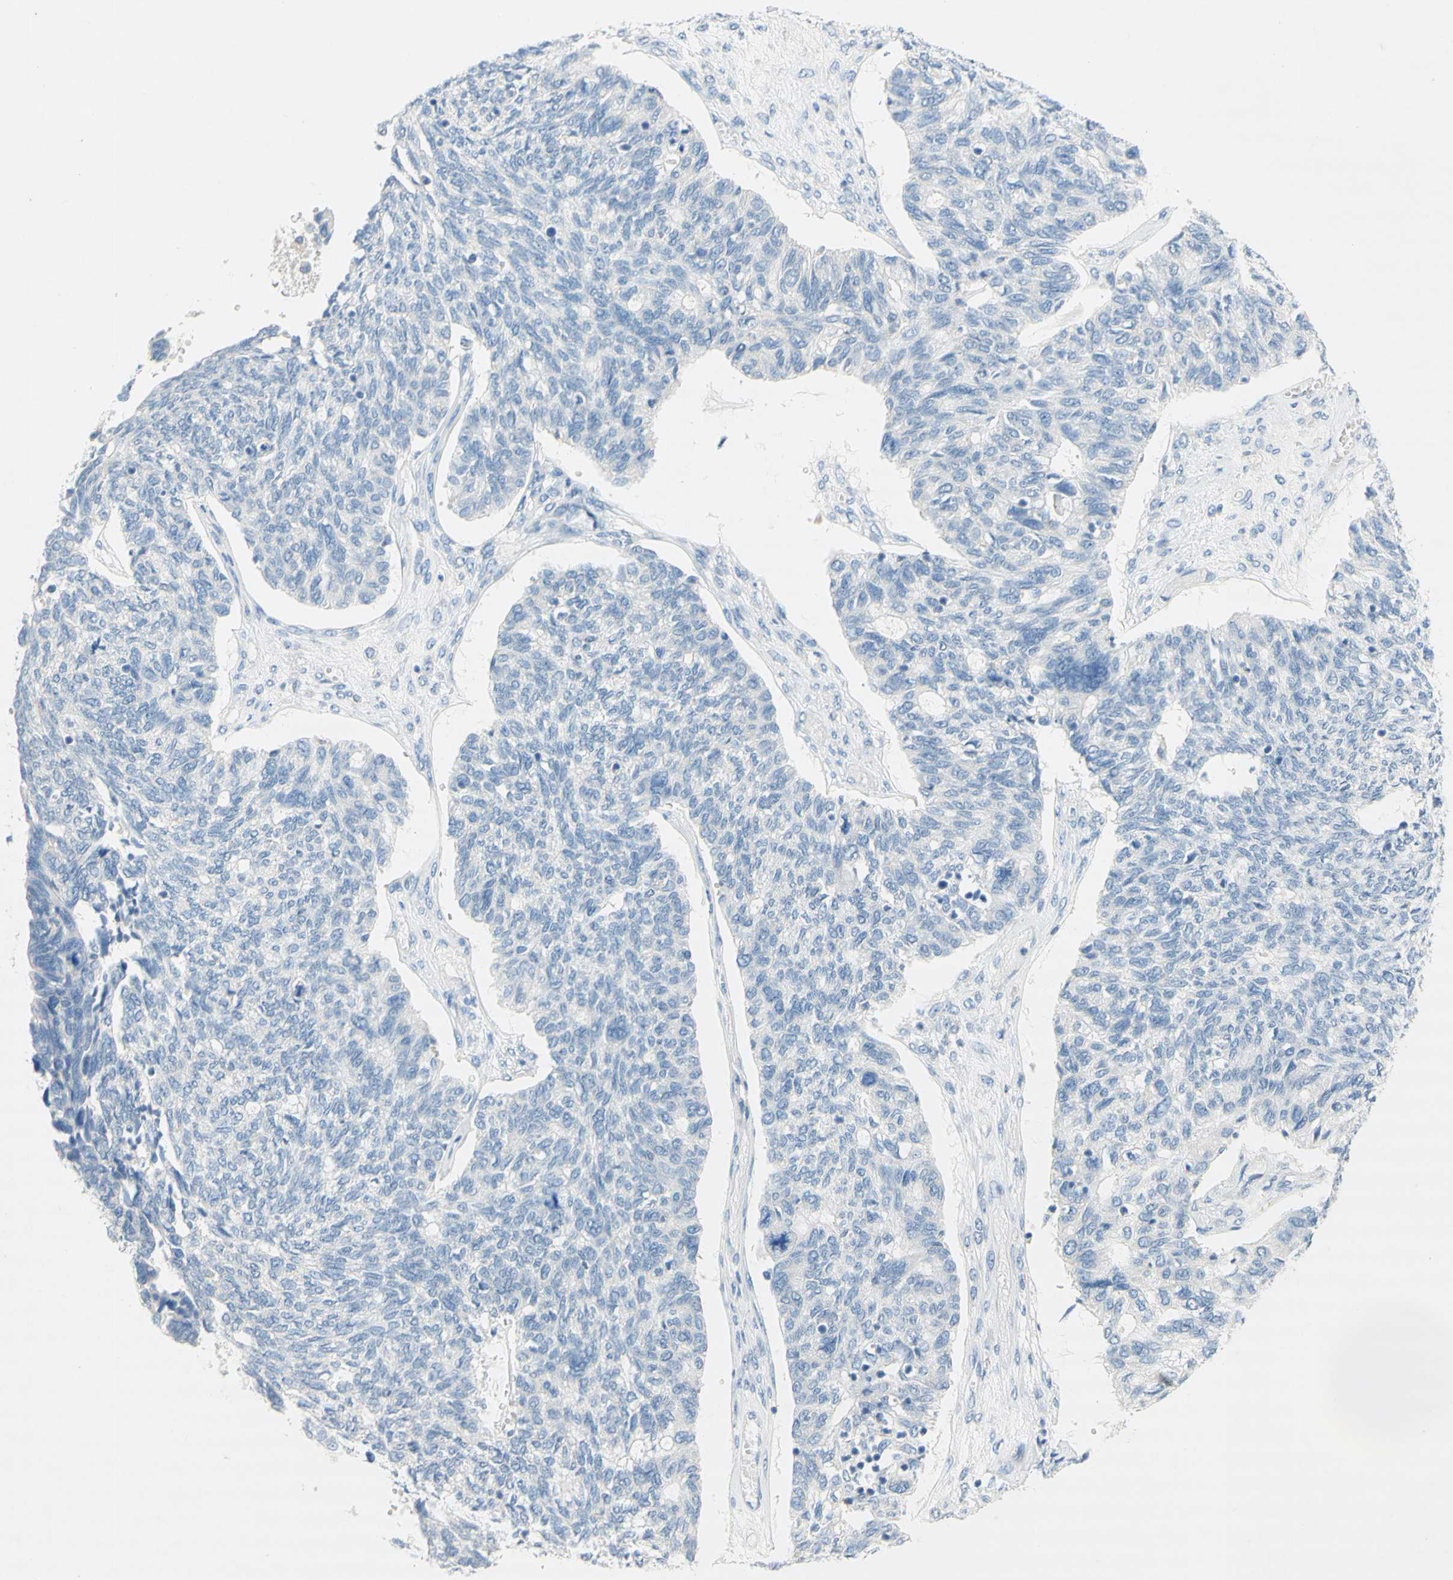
{"staining": {"intensity": "negative", "quantity": "none", "location": "none"}, "tissue": "ovarian cancer", "cell_type": "Tumor cells", "image_type": "cancer", "snomed": [{"axis": "morphology", "description": "Cystadenocarcinoma, serous, NOS"}, {"axis": "topography", "description": "Ovary"}], "caption": "The immunohistochemistry (IHC) image has no significant staining in tumor cells of ovarian serous cystadenocarcinoma tissue.", "gene": "POLR2J3", "patient": {"sex": "female", "age": 79}}